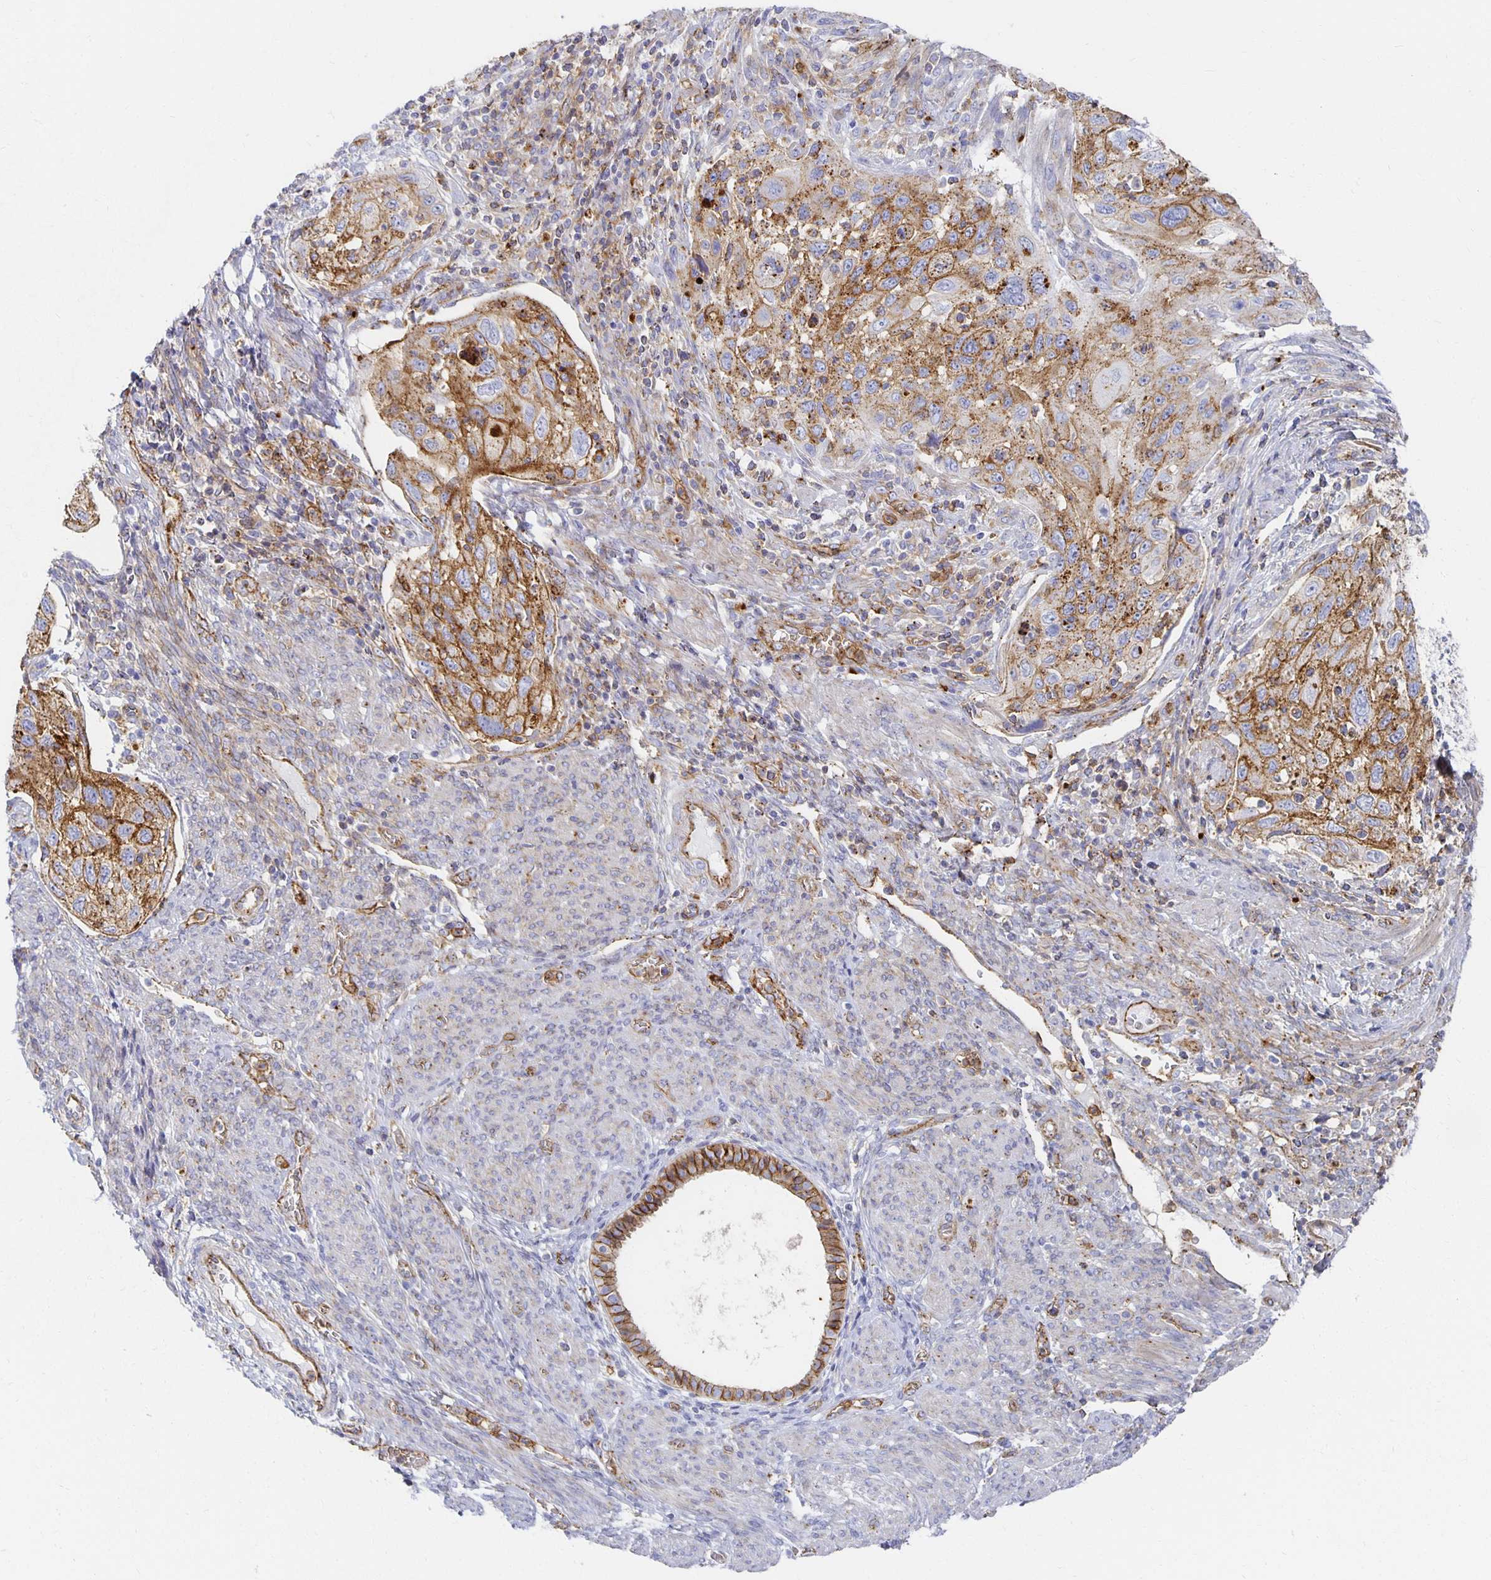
{"staining": {"intensity": "moderate", "quantity": "25%-75%", "location": "cytoplasmic/membranous"}, "tissue": "cervical cancer", "cell_type": "Tumor cells", "image_type": "cancer", "snomed": [{"axis": "morphology", "description": "Squamous cell carcinoma, NOS"}, {"axis": "topography", "description": "Cervix"}], "caption": "High-magnification brightfield microscopy of cervical cancer stained with DAB (3,3'-diaminobenzidine) (brown) and counterstained with hematoxylin (blue). tumor cells exhibit moderate cytoplasmic/membranous positivity is appreciated in approximately25%-75% of cells.", "gene": "TAAR1", "patient": {"sex": "female", "age": 70}}